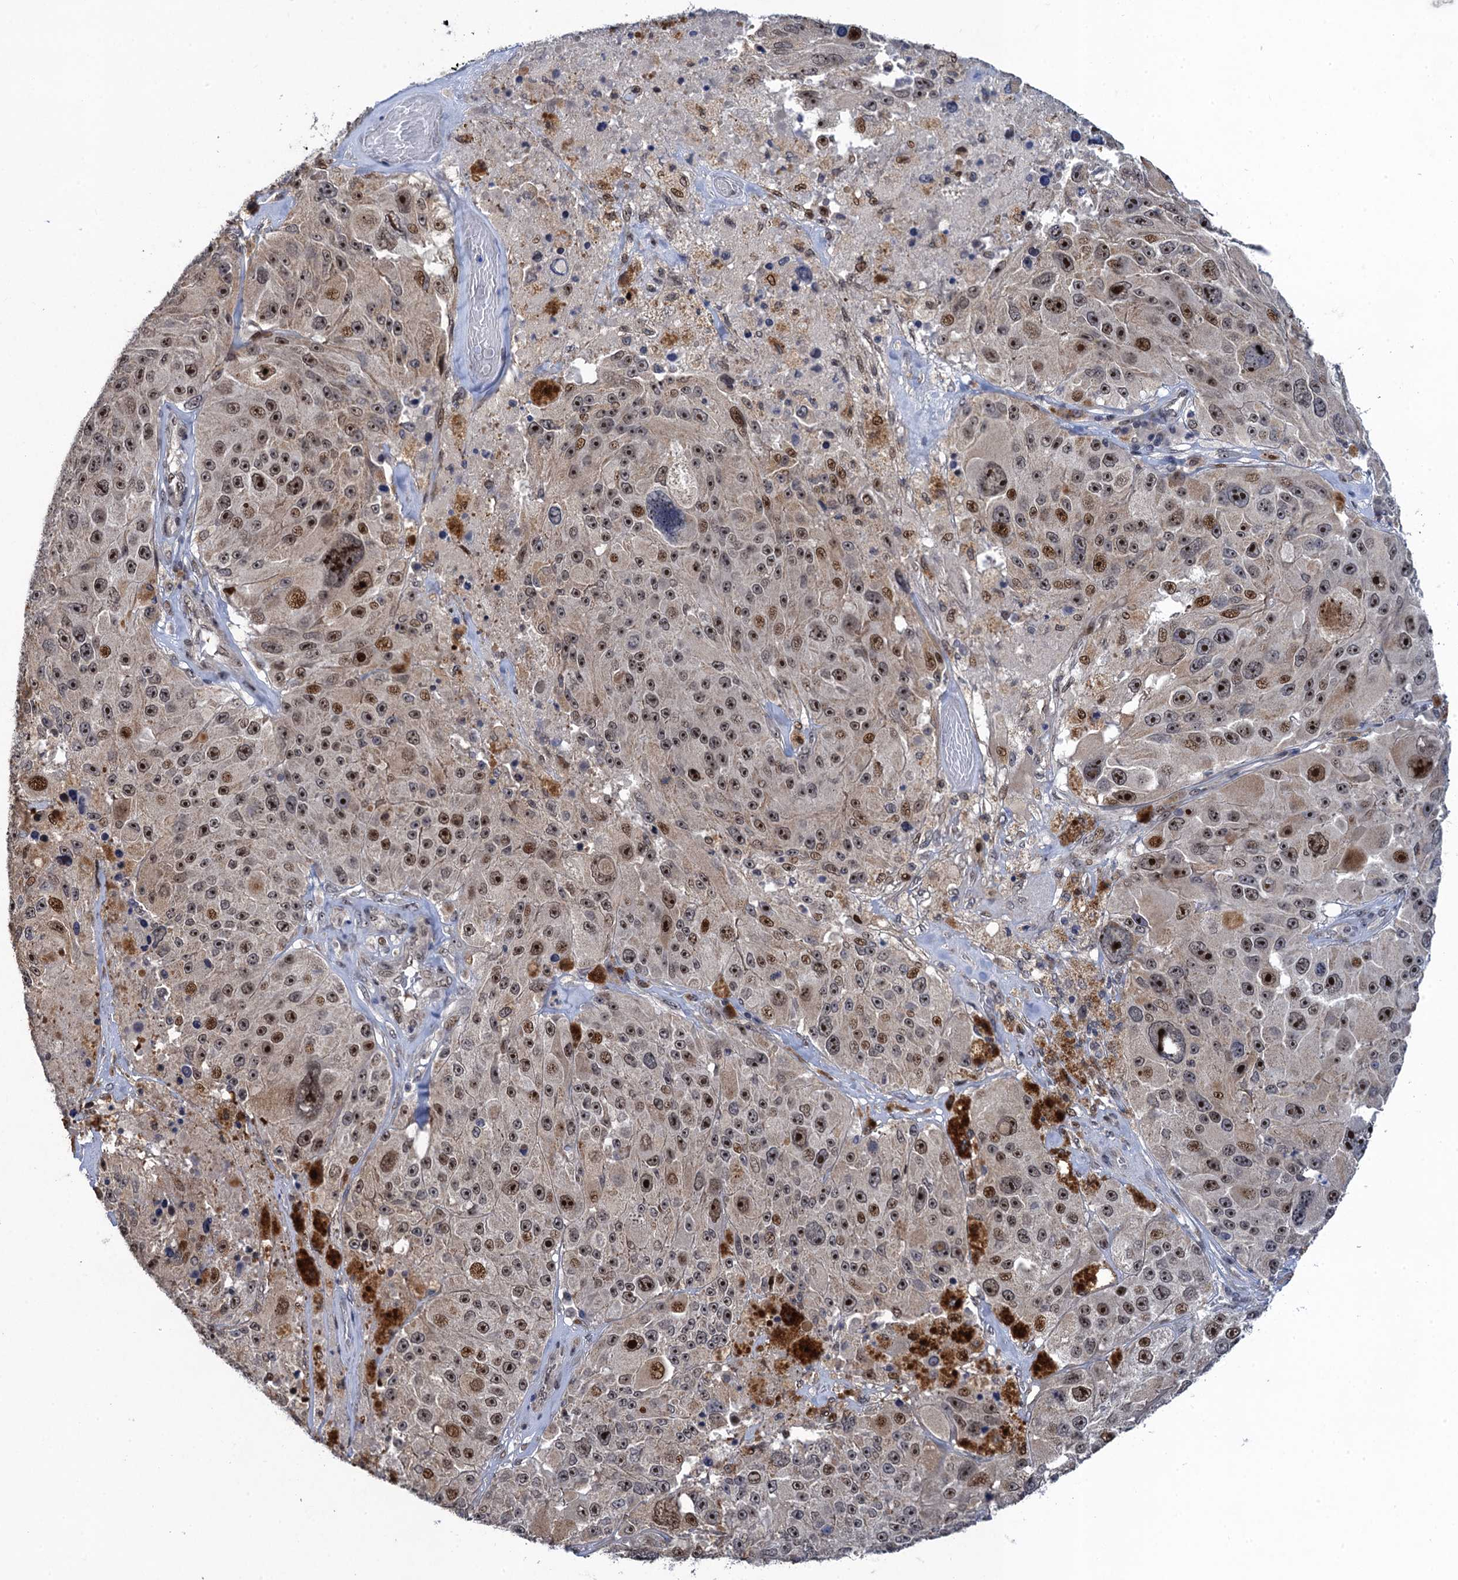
{"staining": {"intensity": "moderate", "quantity": ">75%", "location": "nuclear"}, "tissue": "melanoma", "cell_type": "Tumor cells", "image_type": "cancer", "snomed": [{"axis": "morphology", "description": "Malignant melanoma, Metastatic site"}, {"axis": "topography", "description": "Lymph node"}], "caption": "Moderate nuclear protein expression is identified in about >75% of tumor cells in melanoma.", "gene": "ZAR1L", "patient": {"sex": "male", "age": 62}}